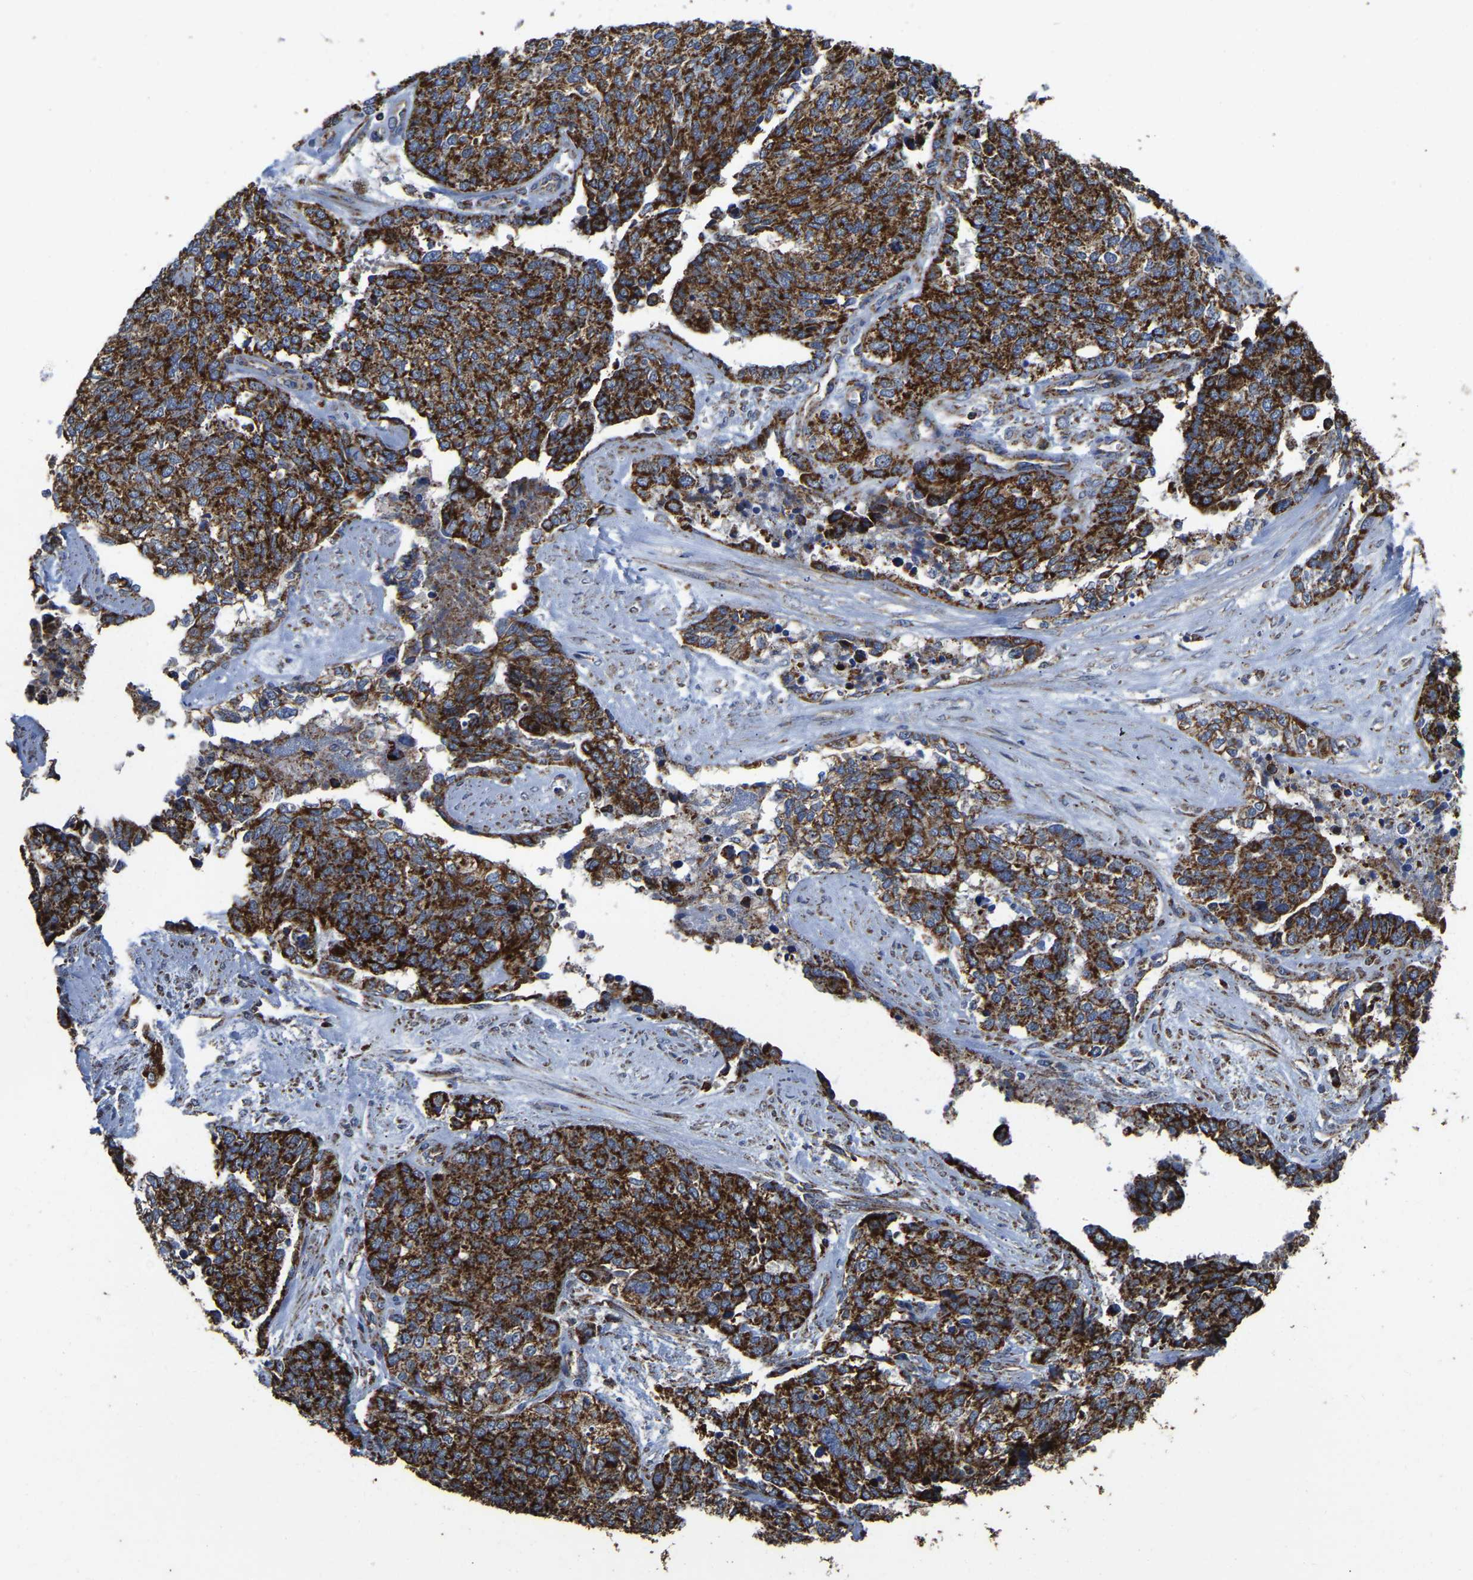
{"staining": {"intensity": "strong", "quantity": ">75%", "location": "cytoplasmic/membranous"}, "tissue": "ovarian cancer", "cell_type": "Tumor cells", "image_type": "cancer", "snomed": [{"axis": "morphology", "description": "Cystadenocarcinoma, serous, NOS"}, {"axis": "topography", "description": "Ovary"}], "caption": "Ovarian serous cystadenocarcinoma stained with a brown dye displays strong cytoplasmic/membranous positive positivity in about >75% of tumor cells.", "gene": "ETFA", "patient": {"sex": "female", "age": 44}}